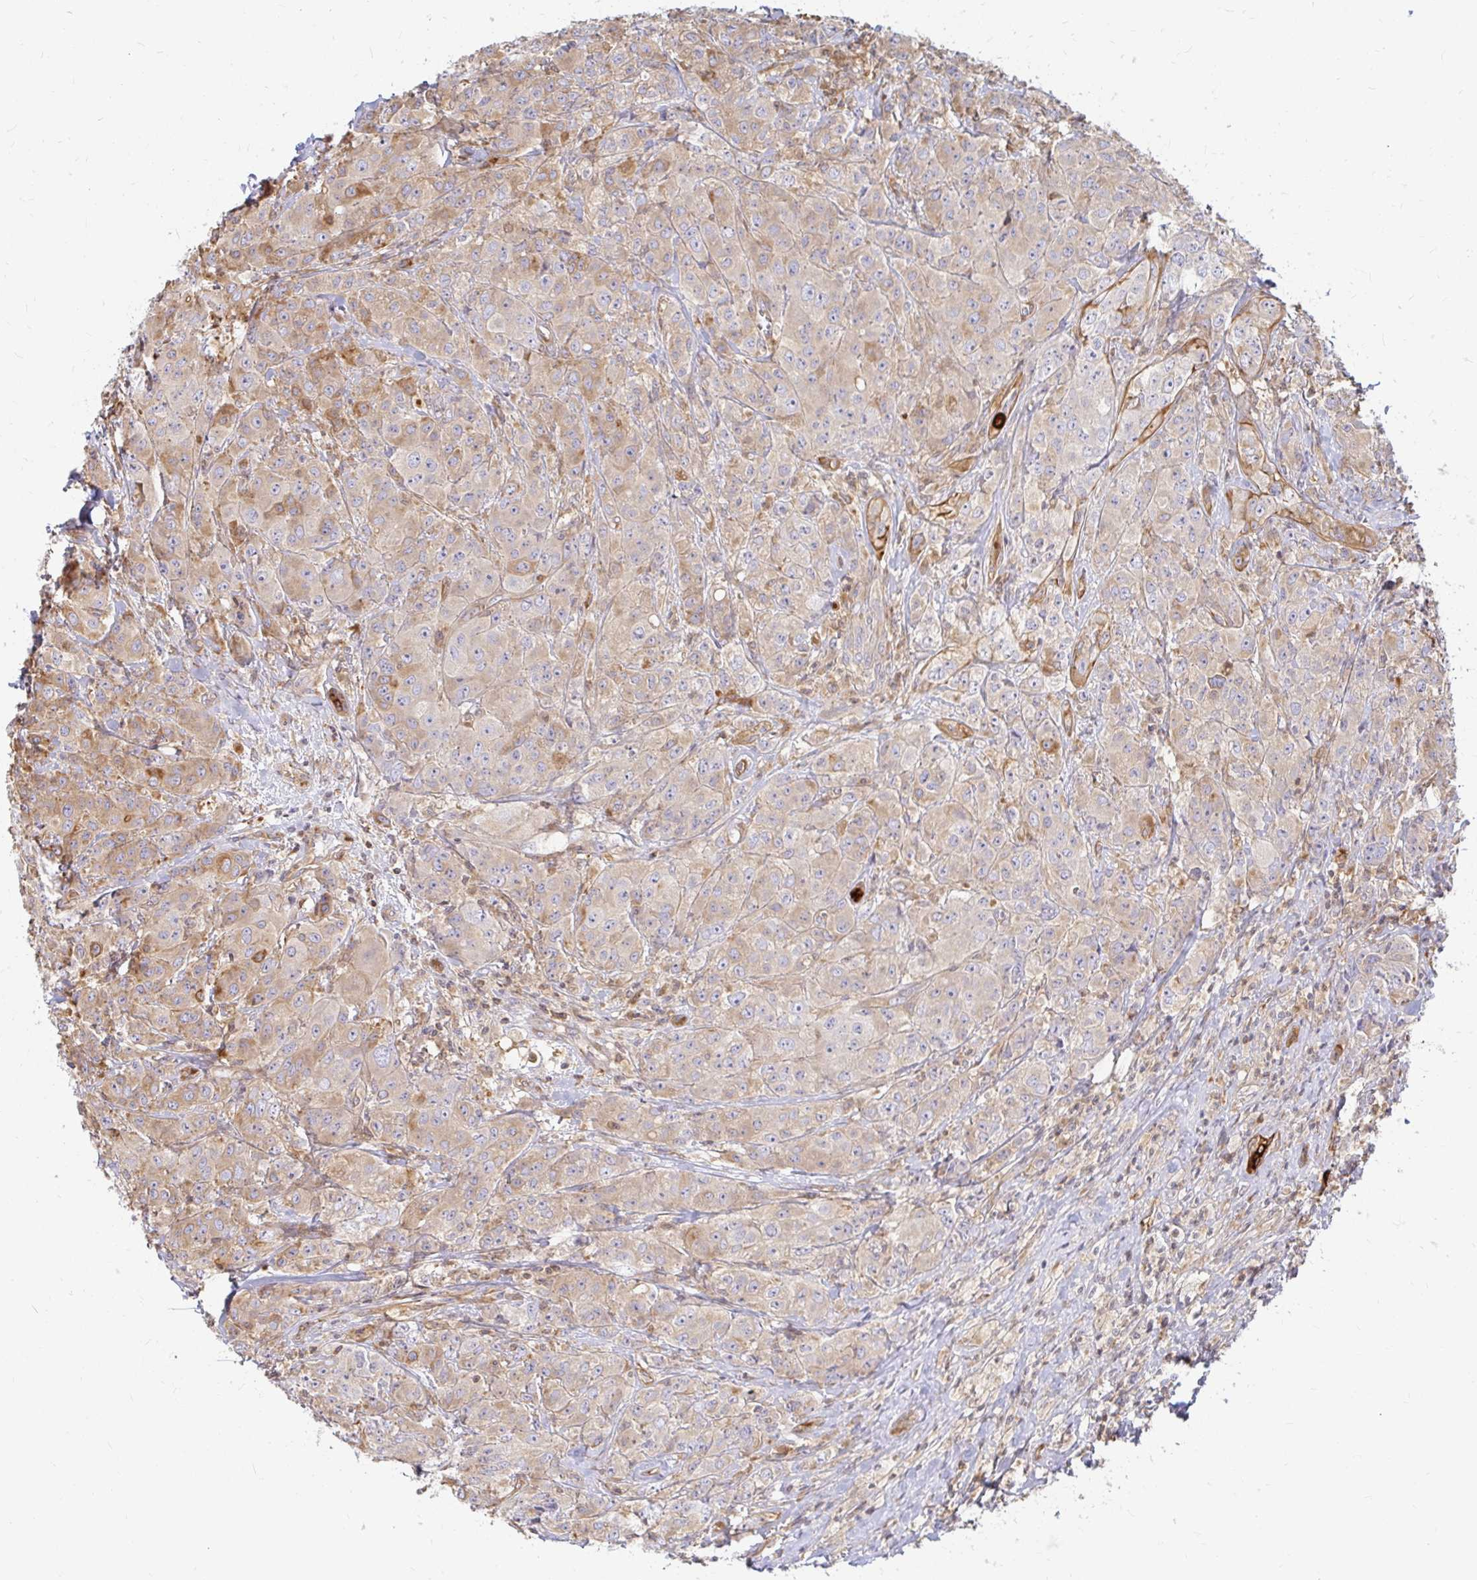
{"staining": {"intensity": "weak", "quantity": "25%-75%", "location": "cytoplasmic/membranous"}, "tissue": "breast cancer", "cell_type": "Tumor cells", "image_type": "cancer", "snomed": [{"axis": "morphology", "description": "Normal tissue, NOS"}, {"axis": "morphology", "description": "Duct carcinoma"}, {"axis": "topography", "description": "Breast"}], "caption": "A micrograph showing weak cytoplasmic/membranous staining in approximately 25%-75% of tumor cells in breast intraductal carcinoma, as visualized by brown immunohistochemical staining.", "gene": "CAST", "patient": {"sex": "female", "age": 43}}